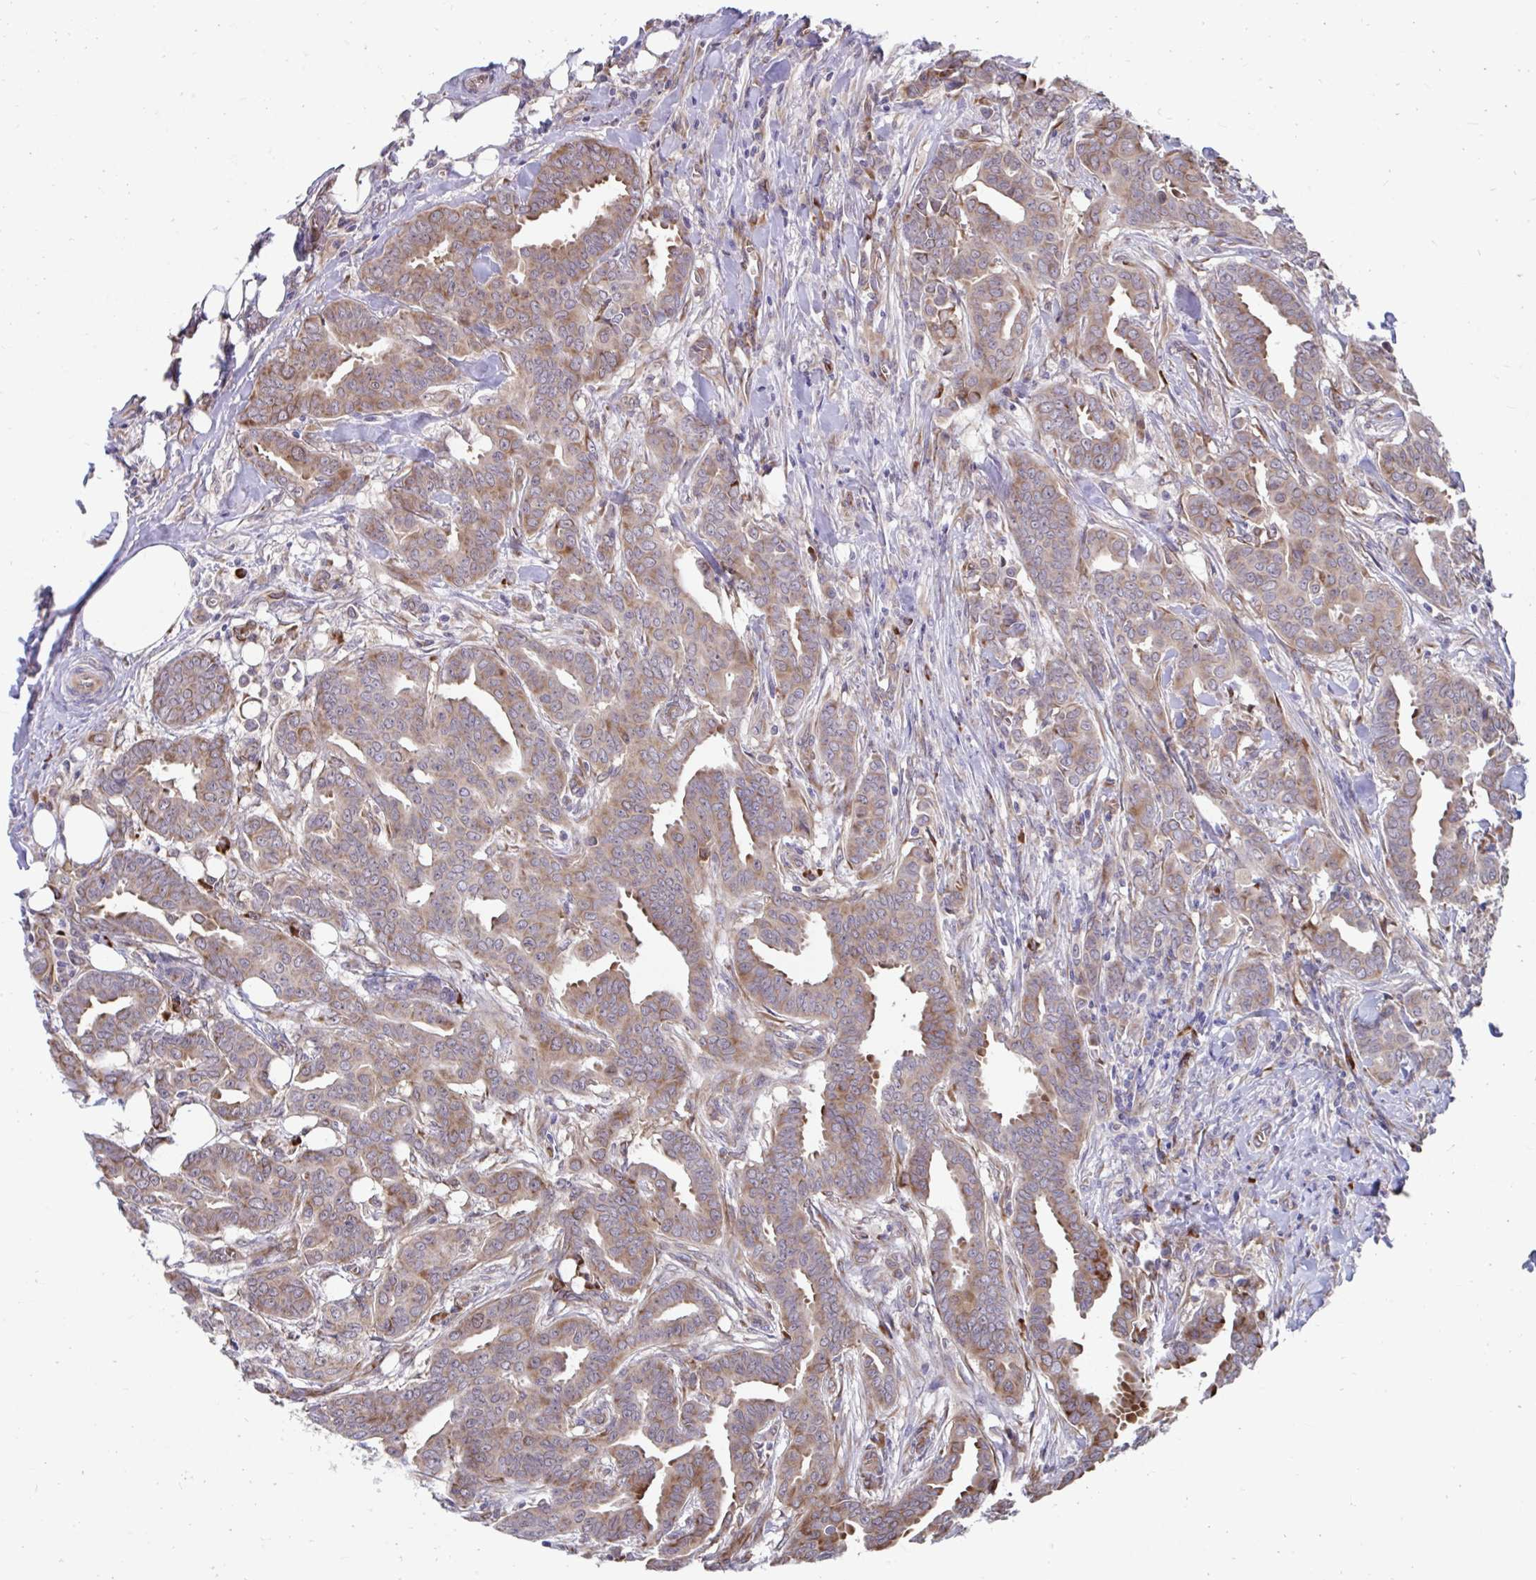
{"staining": {"intensity": "moderate", "quantity": ">75%", "location": "cytoplasmic/membranous"}, "tissue": "breast cancer", "cell_type": "Tumor cells", "image_type": "cancer", "snomed": [{"axis": "morphology", "description": "Duct carcinoma"}, {"axis": "topography", "description": "Breast"}], "caption": "DAB immunohistochemical staining of breast cancer (invasive ductal carcinoma) demonstrates moderate cytoplasmic/membranous protein positivity in about >75% of tumor cells. (brown staining indicates protein expression, while blue staining denotes nuclei).", "gene": "SELENON", "patient": {"sex": "female", "age": 45}}